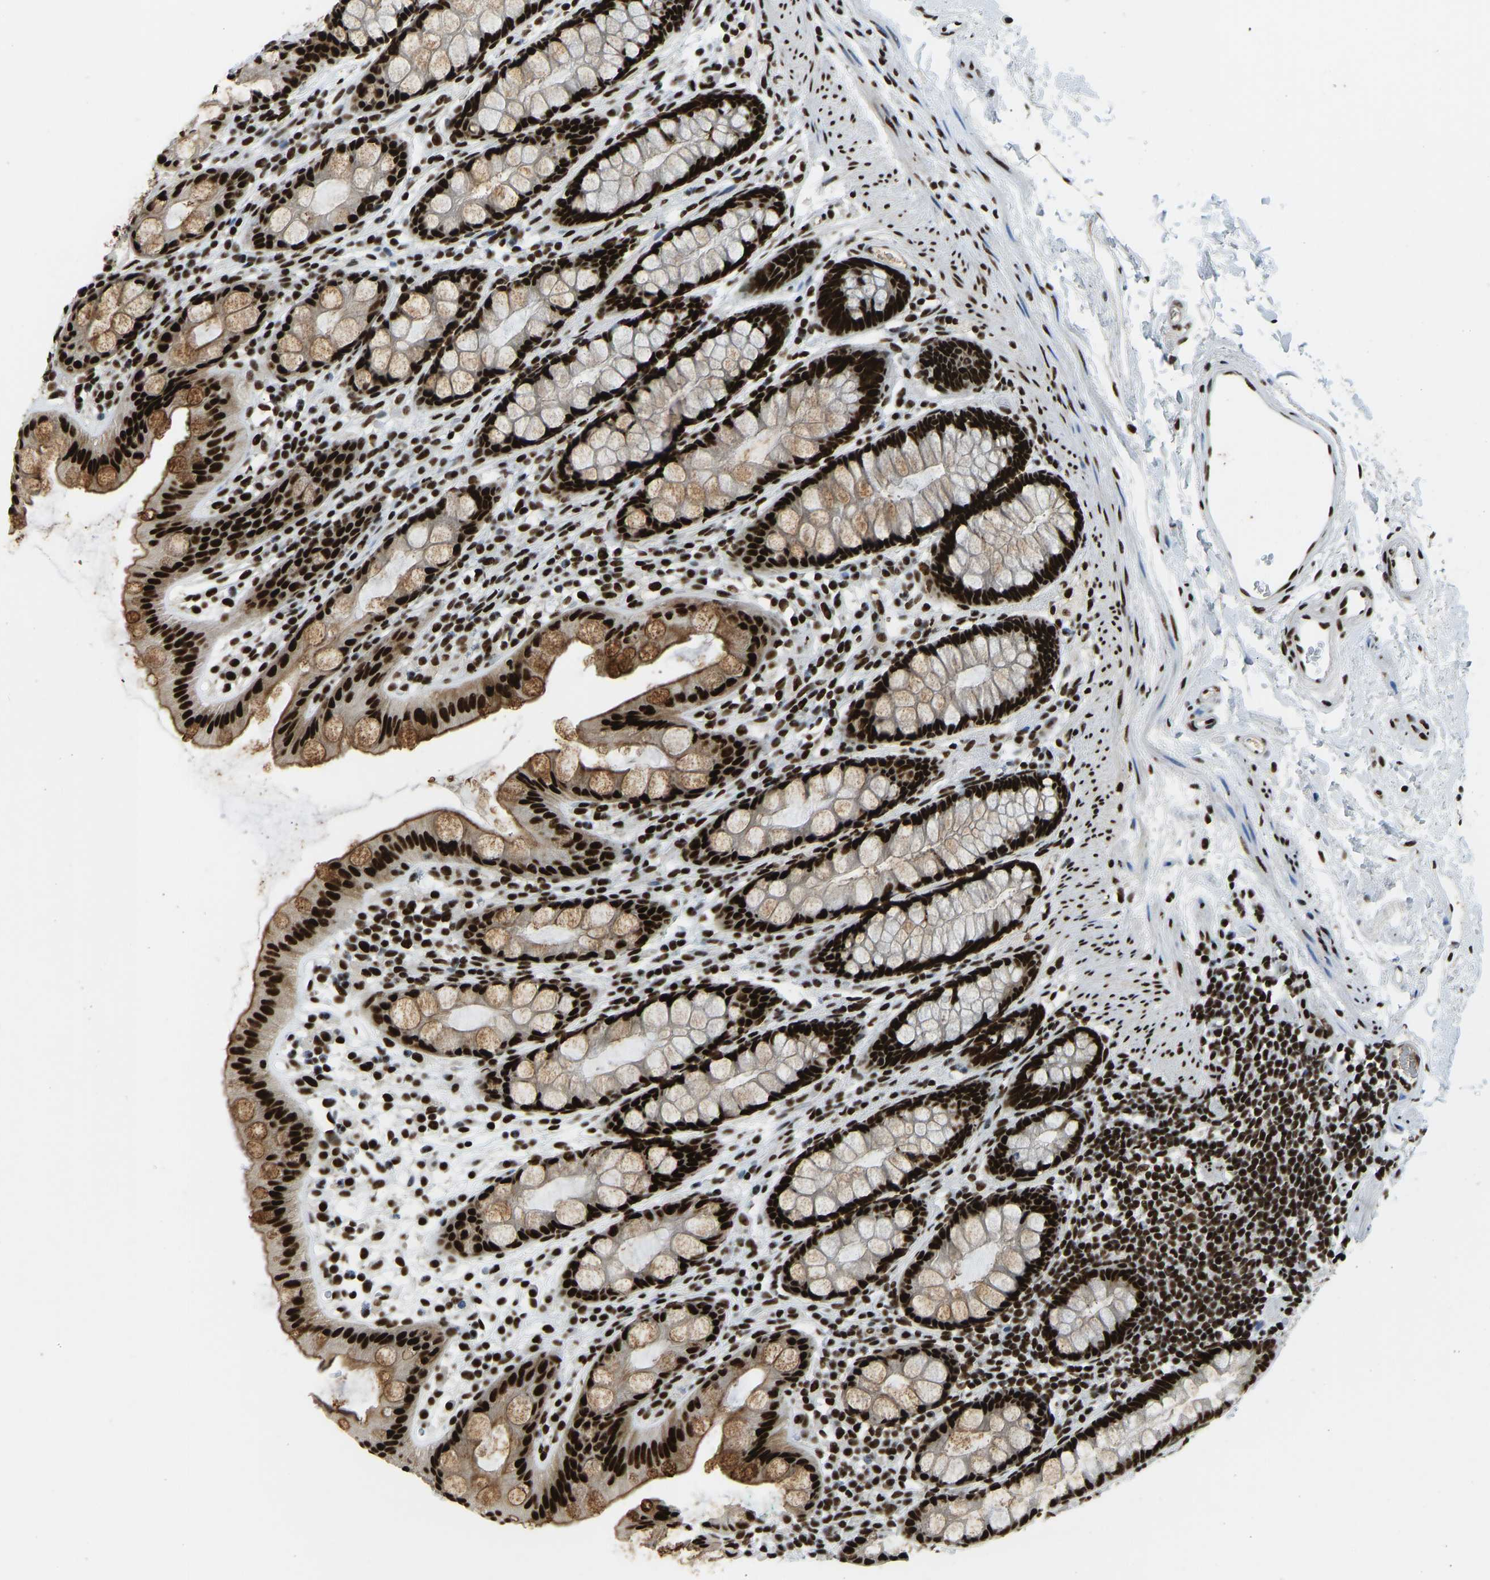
{"staining": {"intensity": "strong", "quantity": ">75%", "location": "cytoplasmic/membranous,nuclear"}, "tissue": "rectum", "cell_type": "Glandular cells", "image_type": "normal", "snomed": [{"axis": "morphology", "description": "Normal tissue, NOS"}, {"axis": "topography", "description": "Rectum"}], "caption": "Strong cytoplasmic/membranous,nuclear protein positivity is present in approximately >75% of glandular cells in rectum. The staining was performed using DAB (3,3'-diaminobenzidine) to visualize the protein expression in brown, while the nuclei were stained in blue with hematoxylin (Magnification: 20x).", "gene": "FOXK1", "patient": {"sex": "female", "age": 65}}